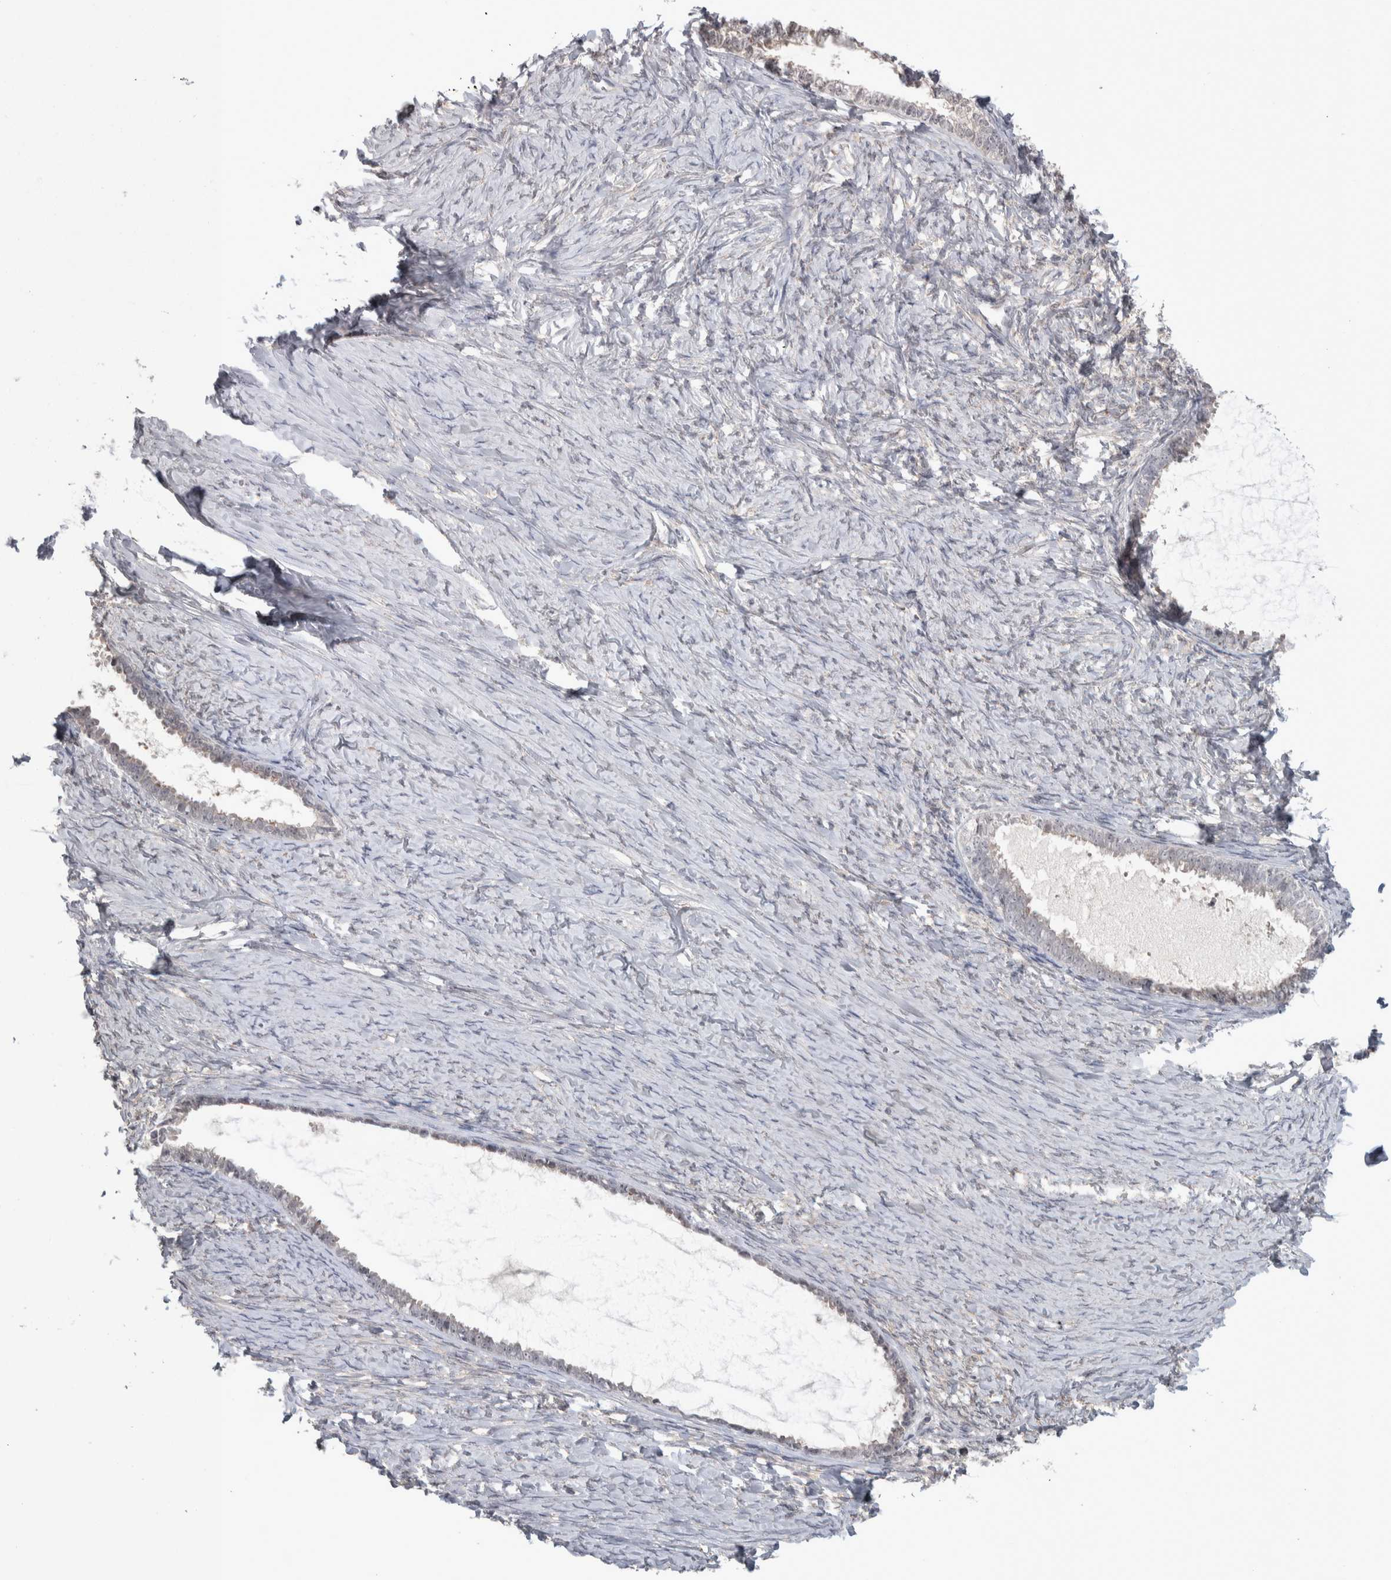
{"staining": {"intensity": "negative", "quantity": "none", "location": "none"}, "tissue": "ovarian cancer", "cell_type": "Tumor cells", "image_type": "cancer", "snomed": [{"axis": "morphology", "description": "Cystadenocarcinoma, serous, NOS"}, {"axis": "topography", "description": "Ovary"}], "caption": "DAB immunohistochemical staining of serous cystadenocarcinoma (ovarian) demonstrates no significant expression in tumor cells.", "gene": "CUL2", "patient": {"sex": "female", "age": 79}}